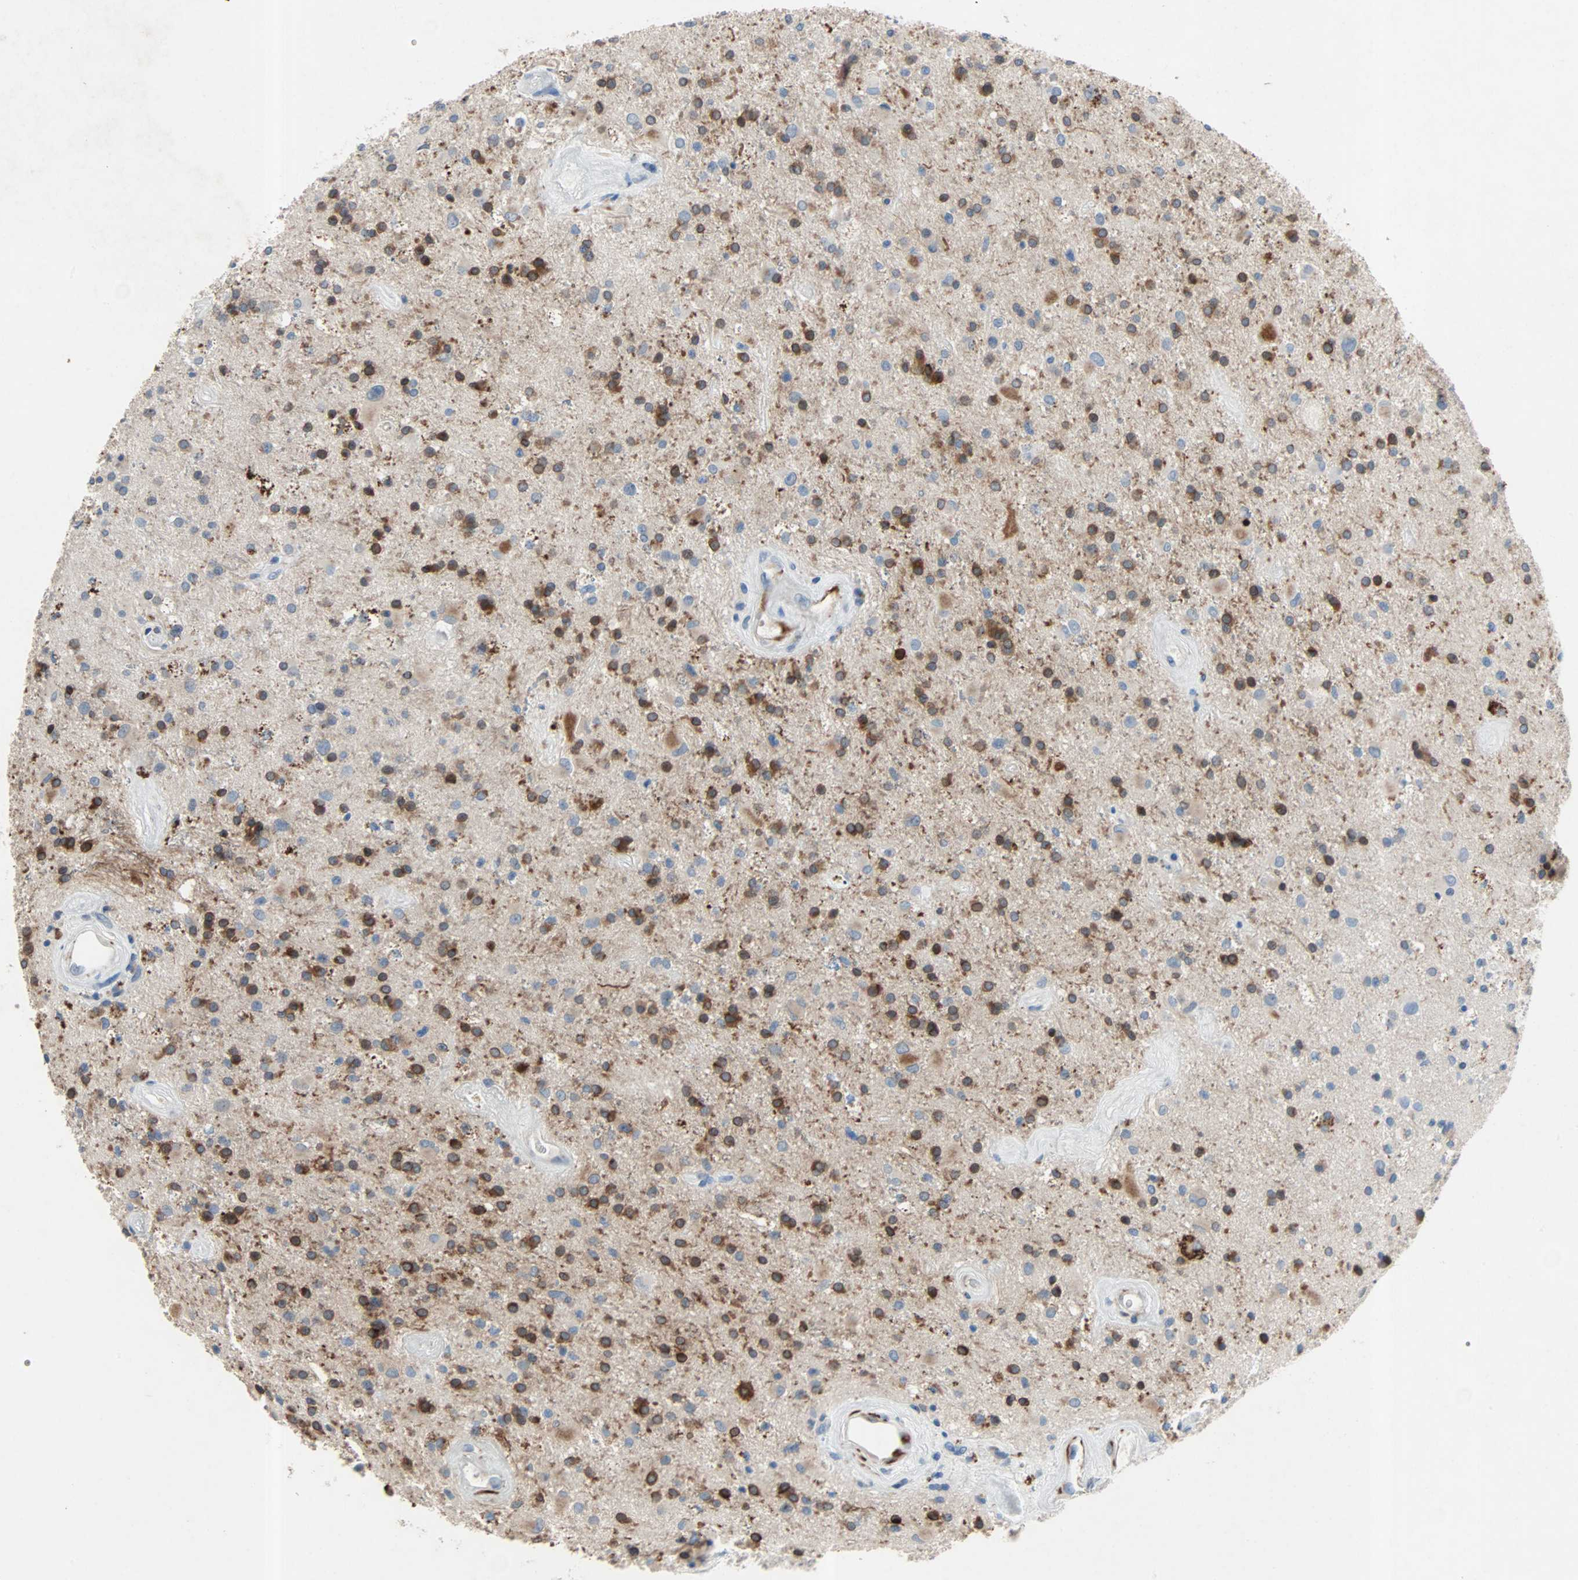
{"staining": {"intensity": "moderate", "quantity": "25%-75%", "location": "cytoplasmic/membranous"}, "tissue": "glioma", "cell_type": "Tumor cells", "image_type": "cancer", "snomed": [{"axis": "morphology", "description": "Glioma, malignant, Low grade"}, {"axis": "topography", "description": "Brain"}], "caption": "Tumor cells exhibit medium levels of moderate cytoplasmic/membranous expression in about 25%-75% of cells in malignant glioma (low-grade).", "gene": "PCDHB2", "patient": {"sex": "male", "age": 58}}